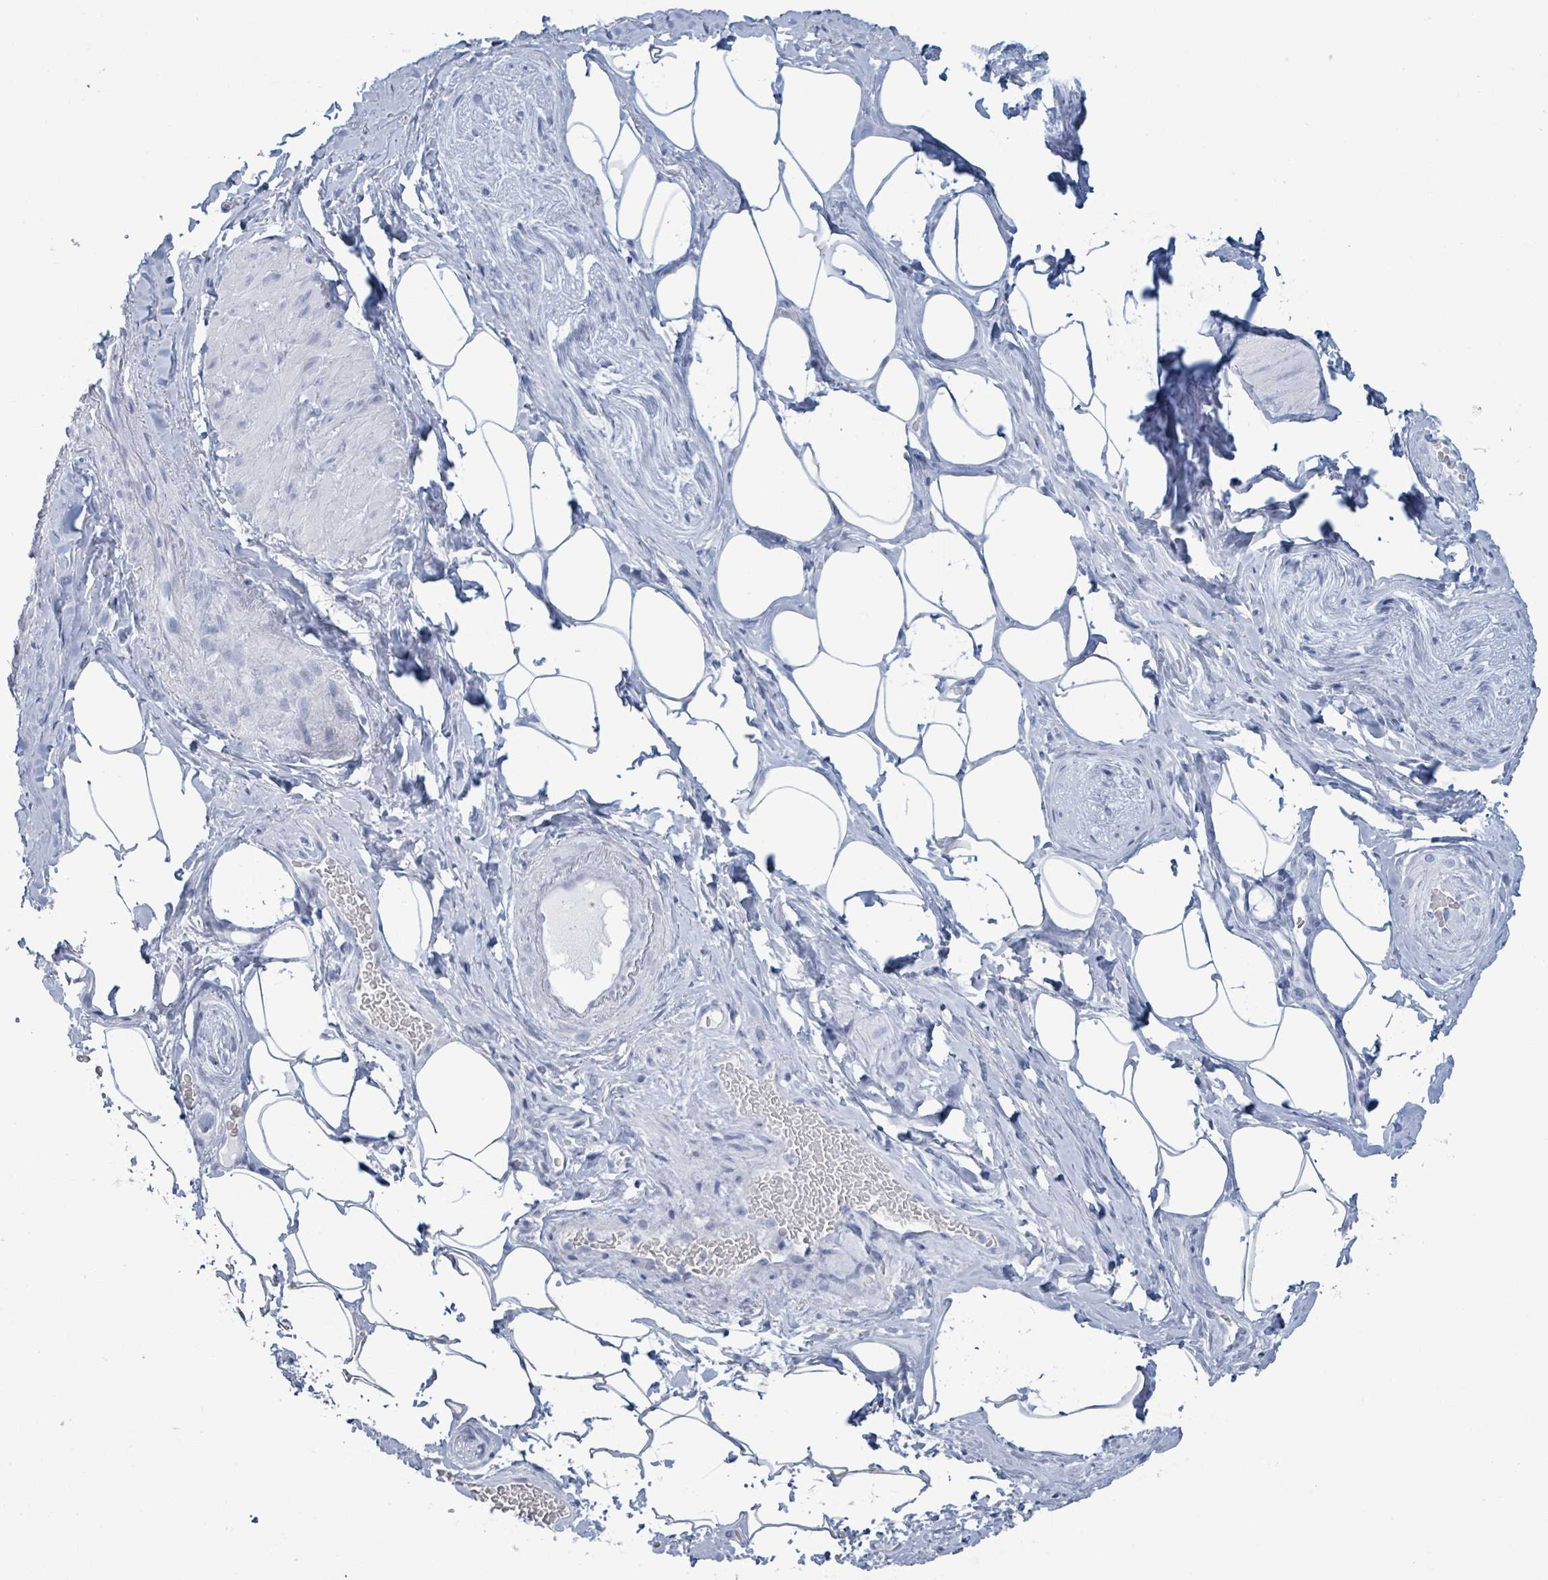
{"staining": {"intensity": "negative", "quantity": "none", "location": "none"}, "tissue": "smooth muscle", "cell_type": "Smooth muscle cells", "image_type": "normal", "snomed": [{"axis": "morphology", "description": "Normal tissue, NOS"}, {"axis": "topography", "description": "Smooth muscle"}, {"axis": "topography", "description": "Peripheral nerve tissue"}], "caption": "The micrograph displays no significant expression in smooth muscle cells of smooth muscle. (DAB (3,3'-diaminobenzidine) immunohistochemistry visualized using brightfield microscopy, high magnification).", "gene": "KRT8", "patient": {"sex": "male", "age": 69}}